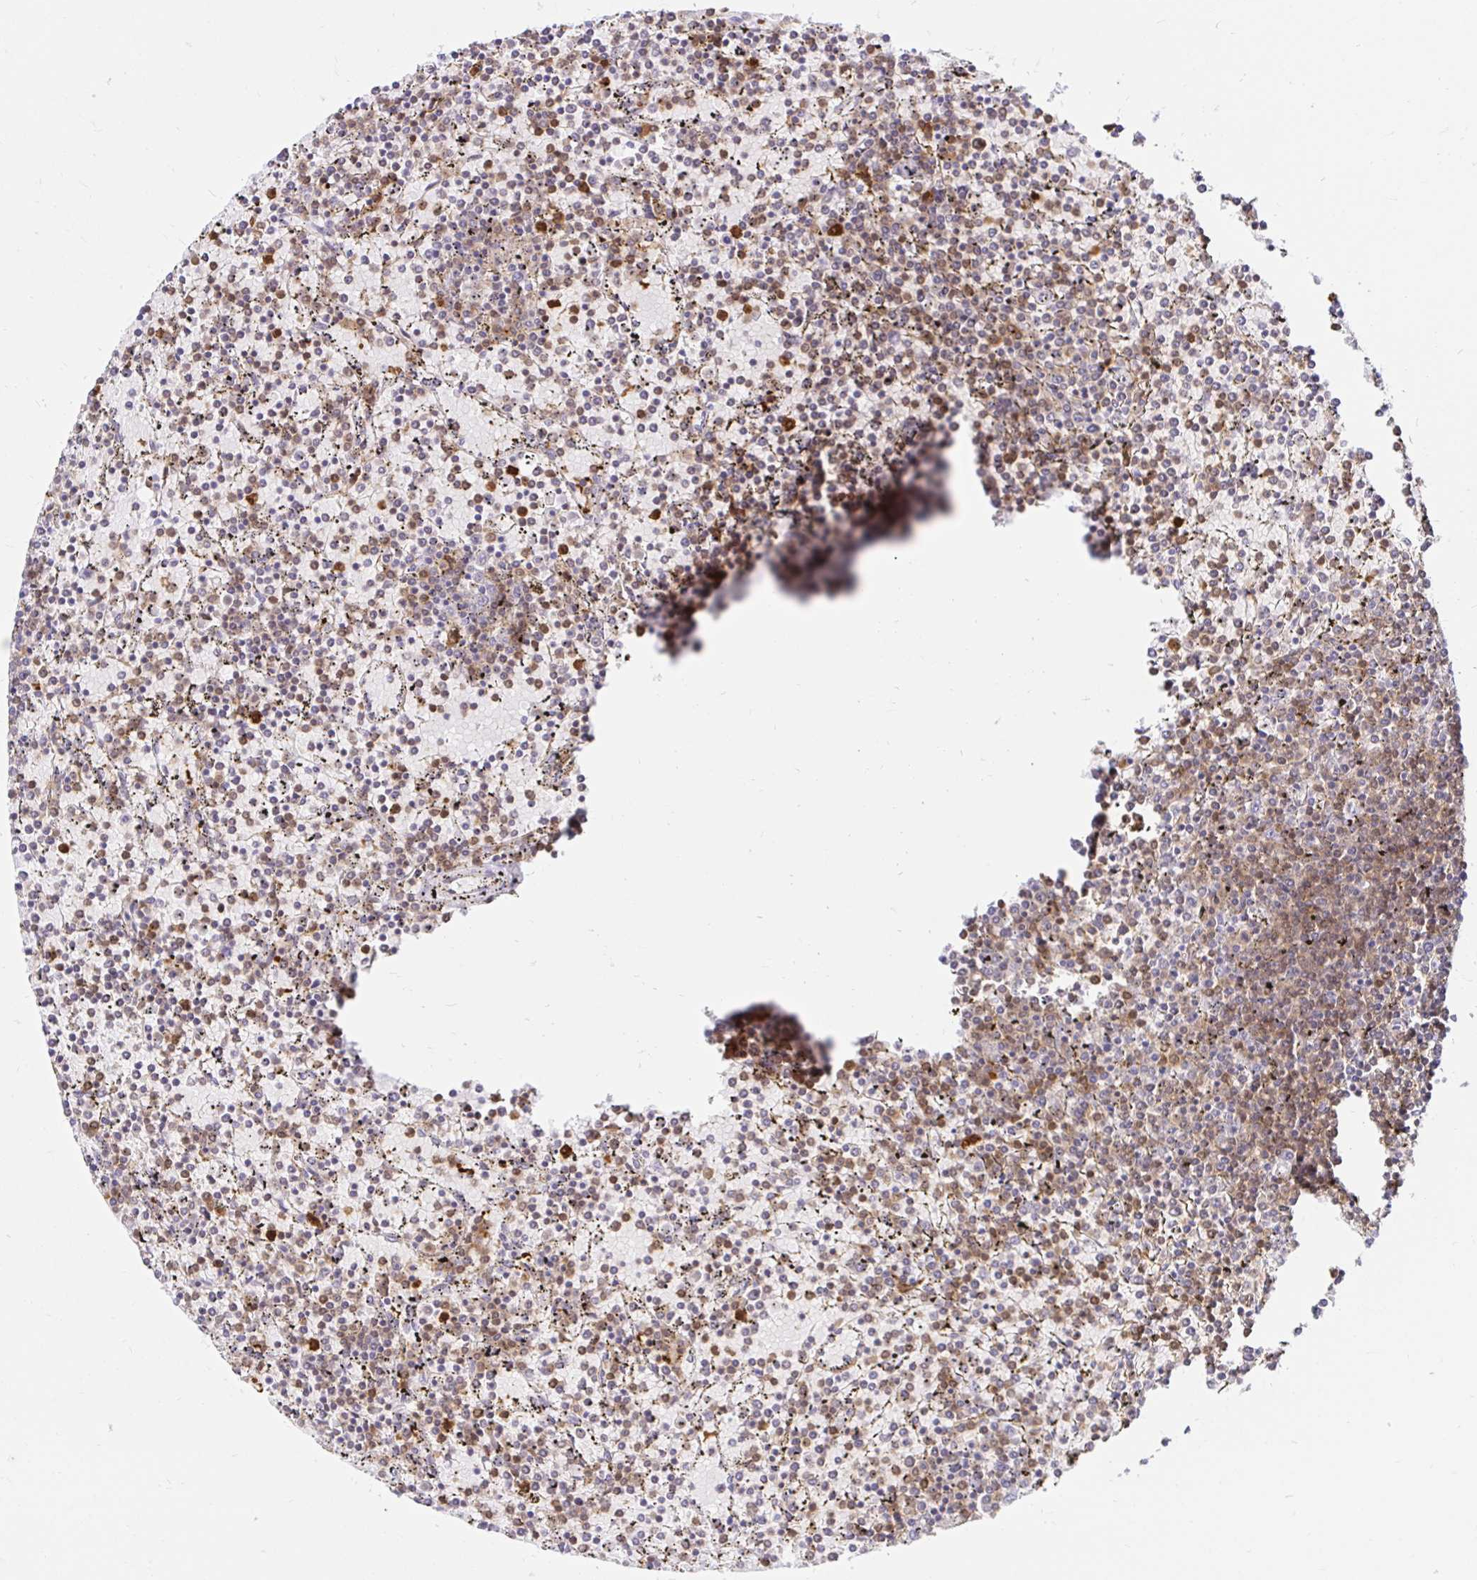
{"staining": {"intensity": "weak", "quantity": "25%-75%", "location": "cytoplasmic/membranous"}, "tissue": "lymphoma", "cell_type": "Tumor cells", "image_type": "cancer", "snomed": [{"axis": "morphology", "description": "Malignant lymphoma, non-Hodgkin's type, Low grade"}, {"axis": "topography", "description": "Spleen"}], "caption": "Lymphoma stained with a brown dye displays weak cytoplasmic/membranous positive staining in approximately 25%-75% of tumor cells.", "gene": "PYCARD", "patient": {"sex": "female", "age": 77}}